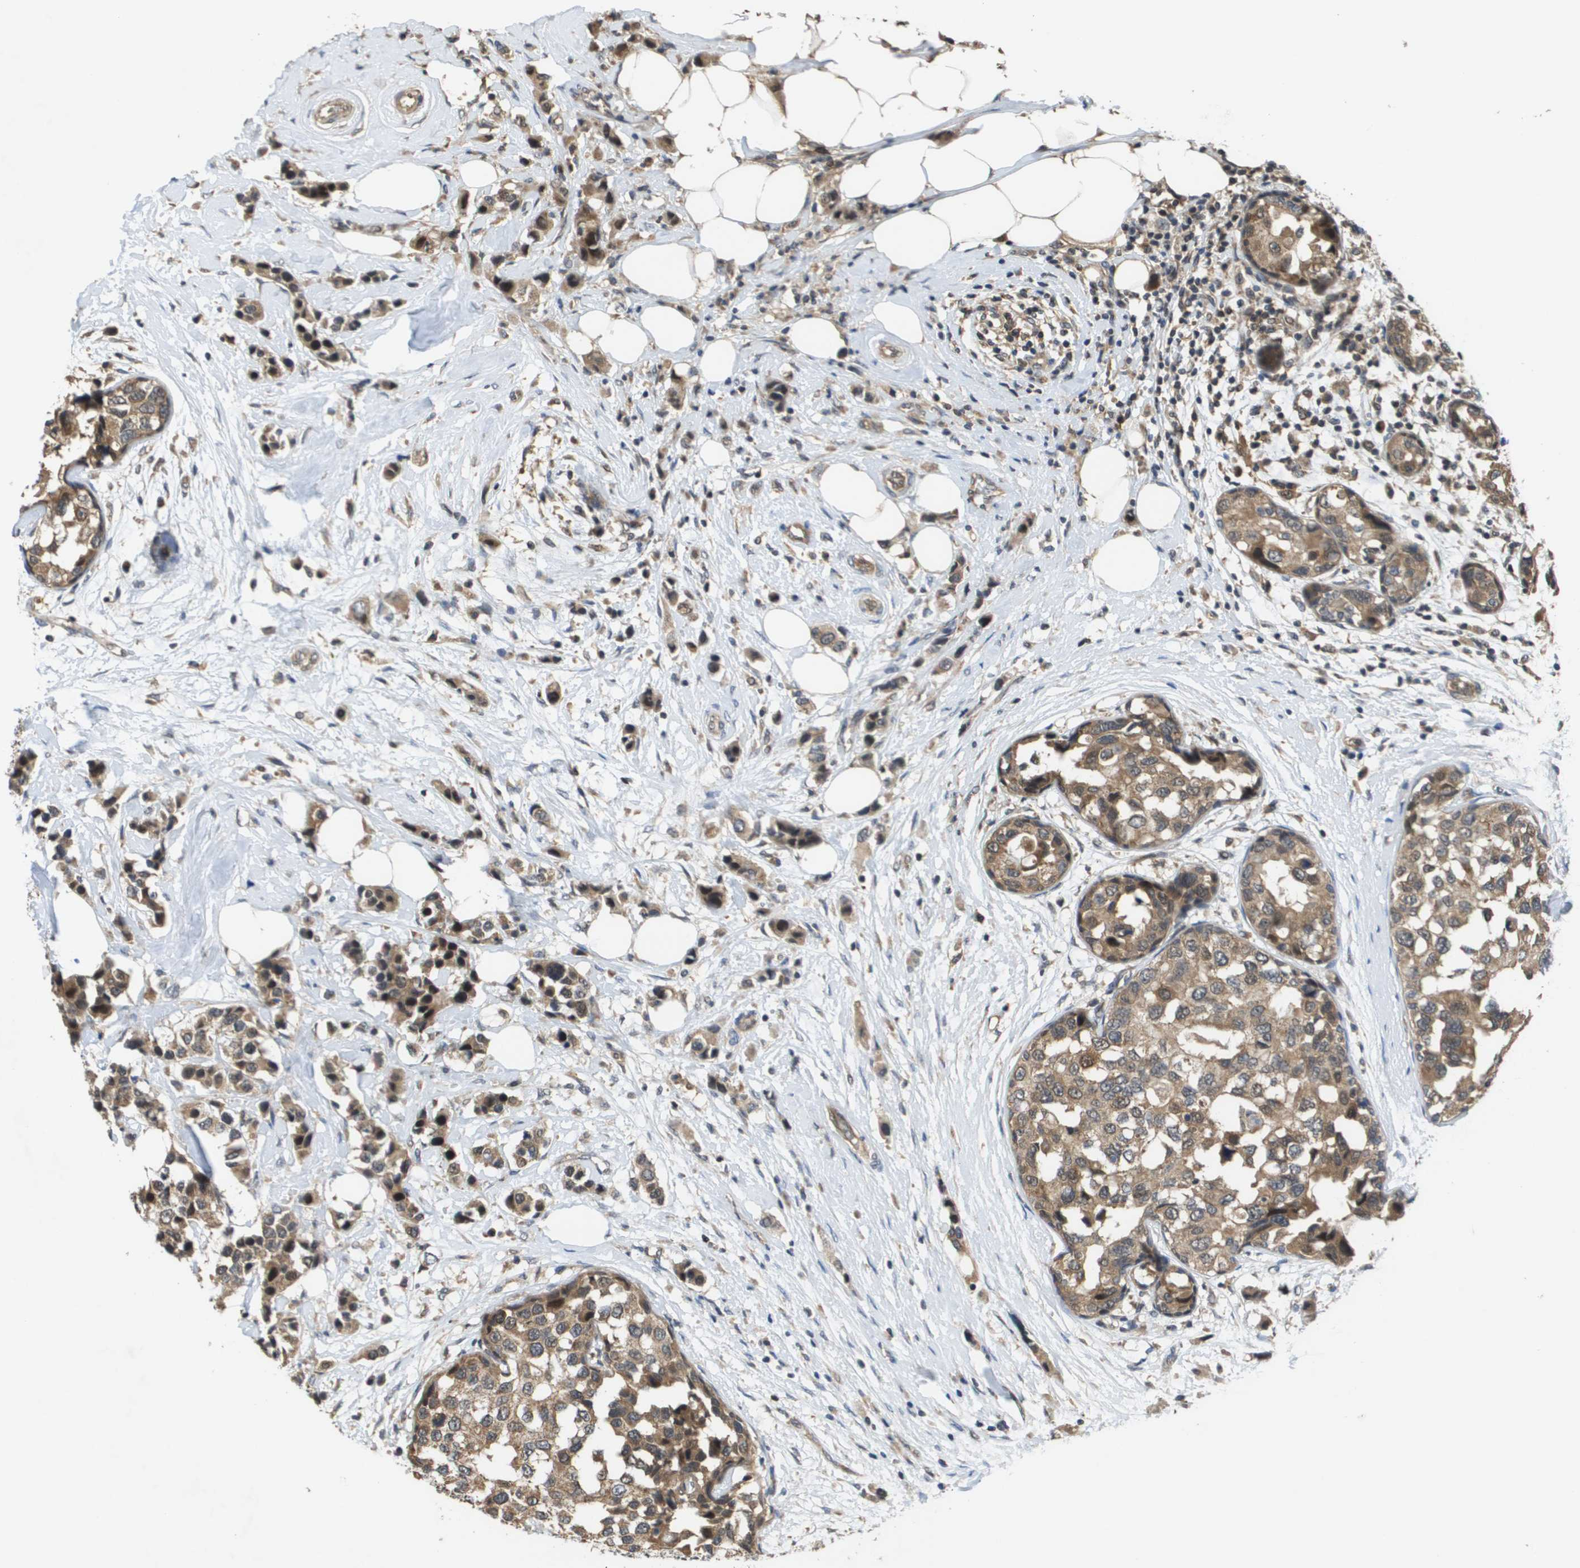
{"staining": {"intensity": "moderate", "quantity": ">75%", "location": "cytoplasmic/membranous"}, "tissue": "breast cancer", "cell_type": "Tumor cells", "image_type": "cancer", "snomed": [{"axis": "morphology", "description": "Normal tissue, NOS"}, {"axis": "morphology", "description": "Duct carcinoma"}, {"axis": "topography", "description": "Breast"}], "caption": "Immunohistochemical staining of human breast infiltrating ductal carcinoma exhibits medium levels of moderate cytoplasmic/membranous protein staining in about >75% of tumor cells.", "gene": "RBM38", "patient": {"sex": "female", "age": 50}}